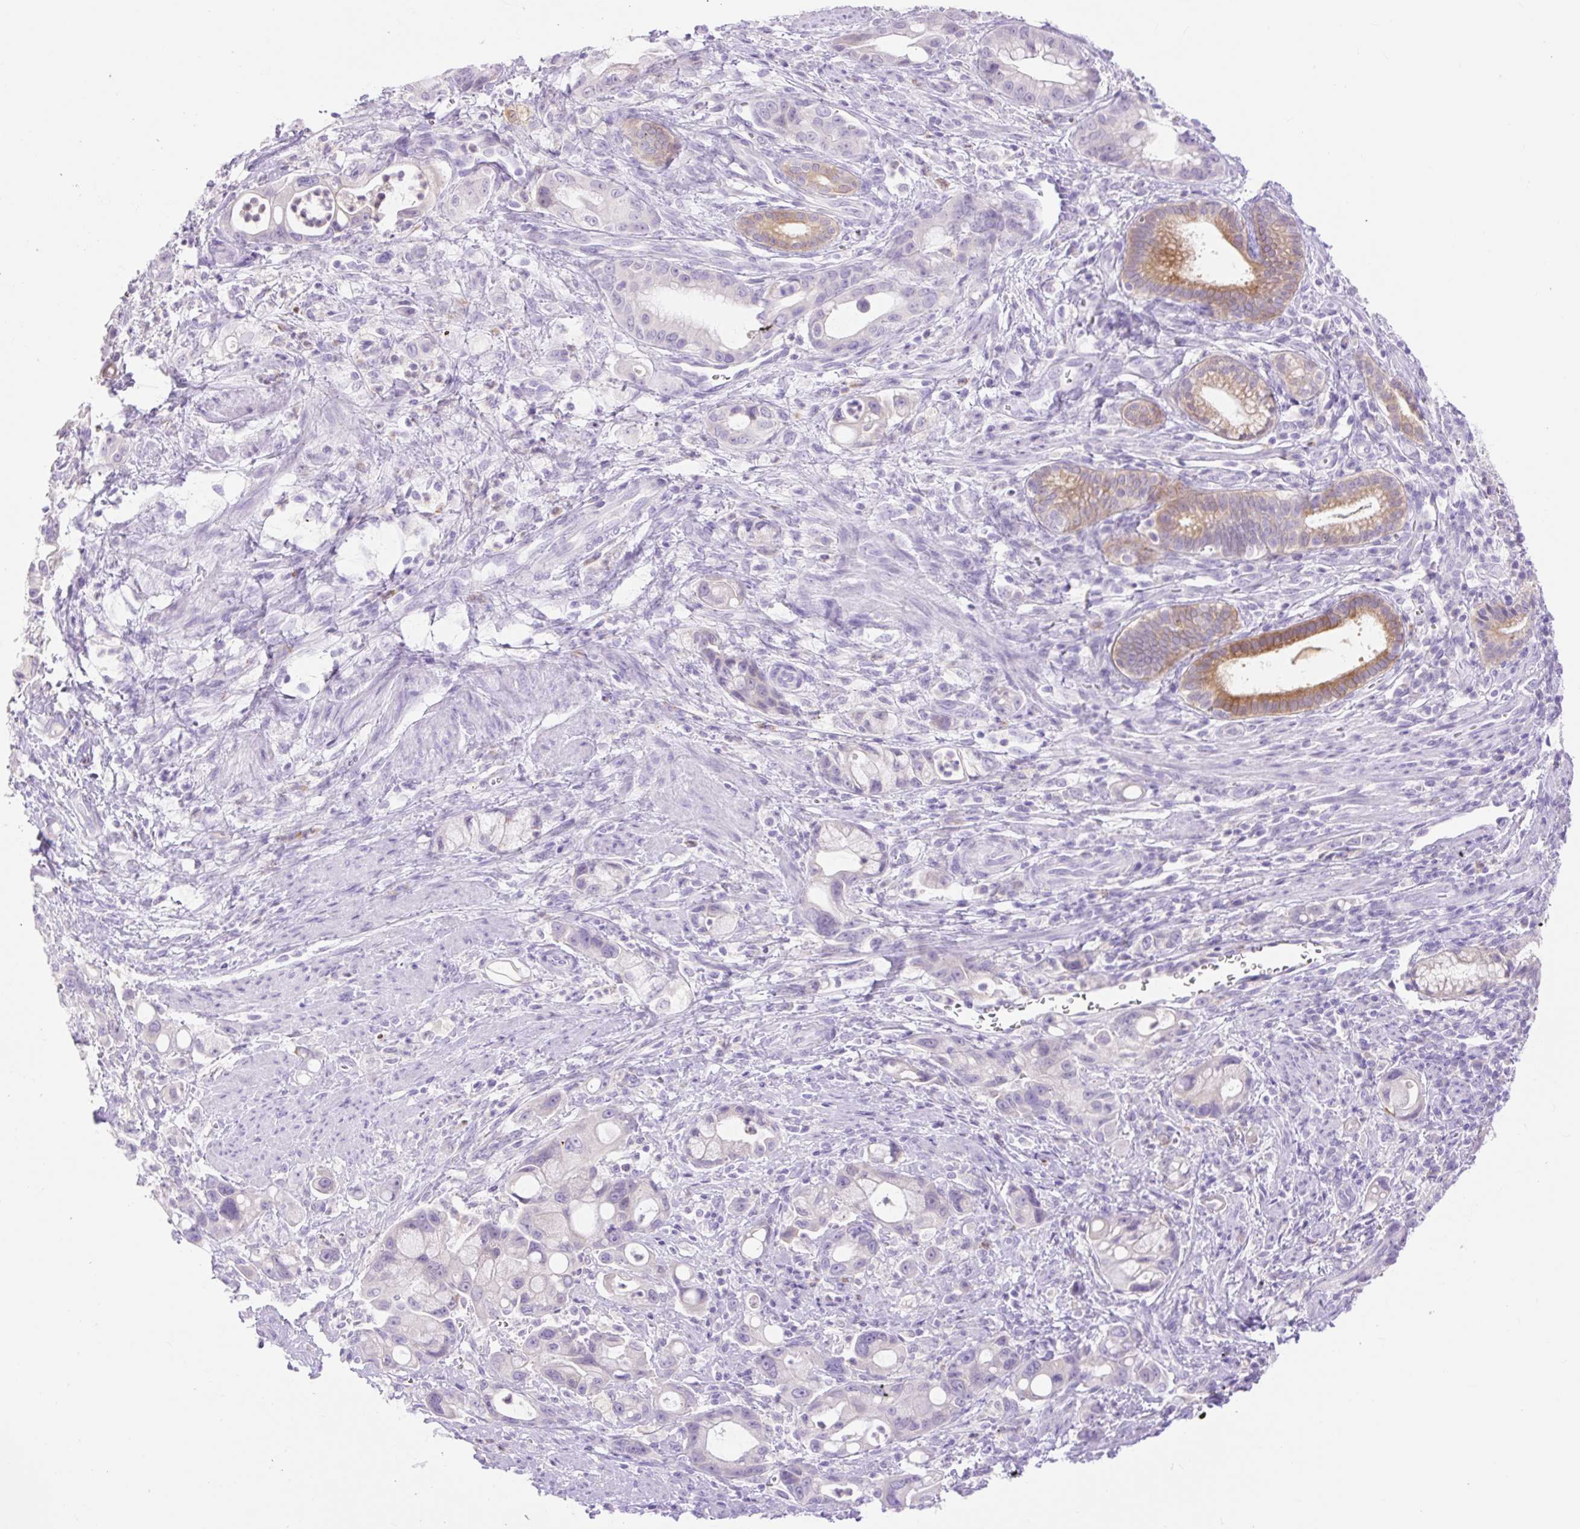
{"staining": {"intensity": "negative", "quantity": "none", "location": "none"}, "tissue": "pancreatic cancer", "cell_type": "Tumor cells", "image_type": "cancer", "snomed": [{"axis": "morphology", "description": "Adenocarcinoma, NOS"}, {"axis": "topography", "description": "Pancreas"}], "caption": "An image of human pancreatic cancer is negative for staining in tumor cells.", "gene": "SLC25A40", "patient": {"sex": "male", "age": 68}}